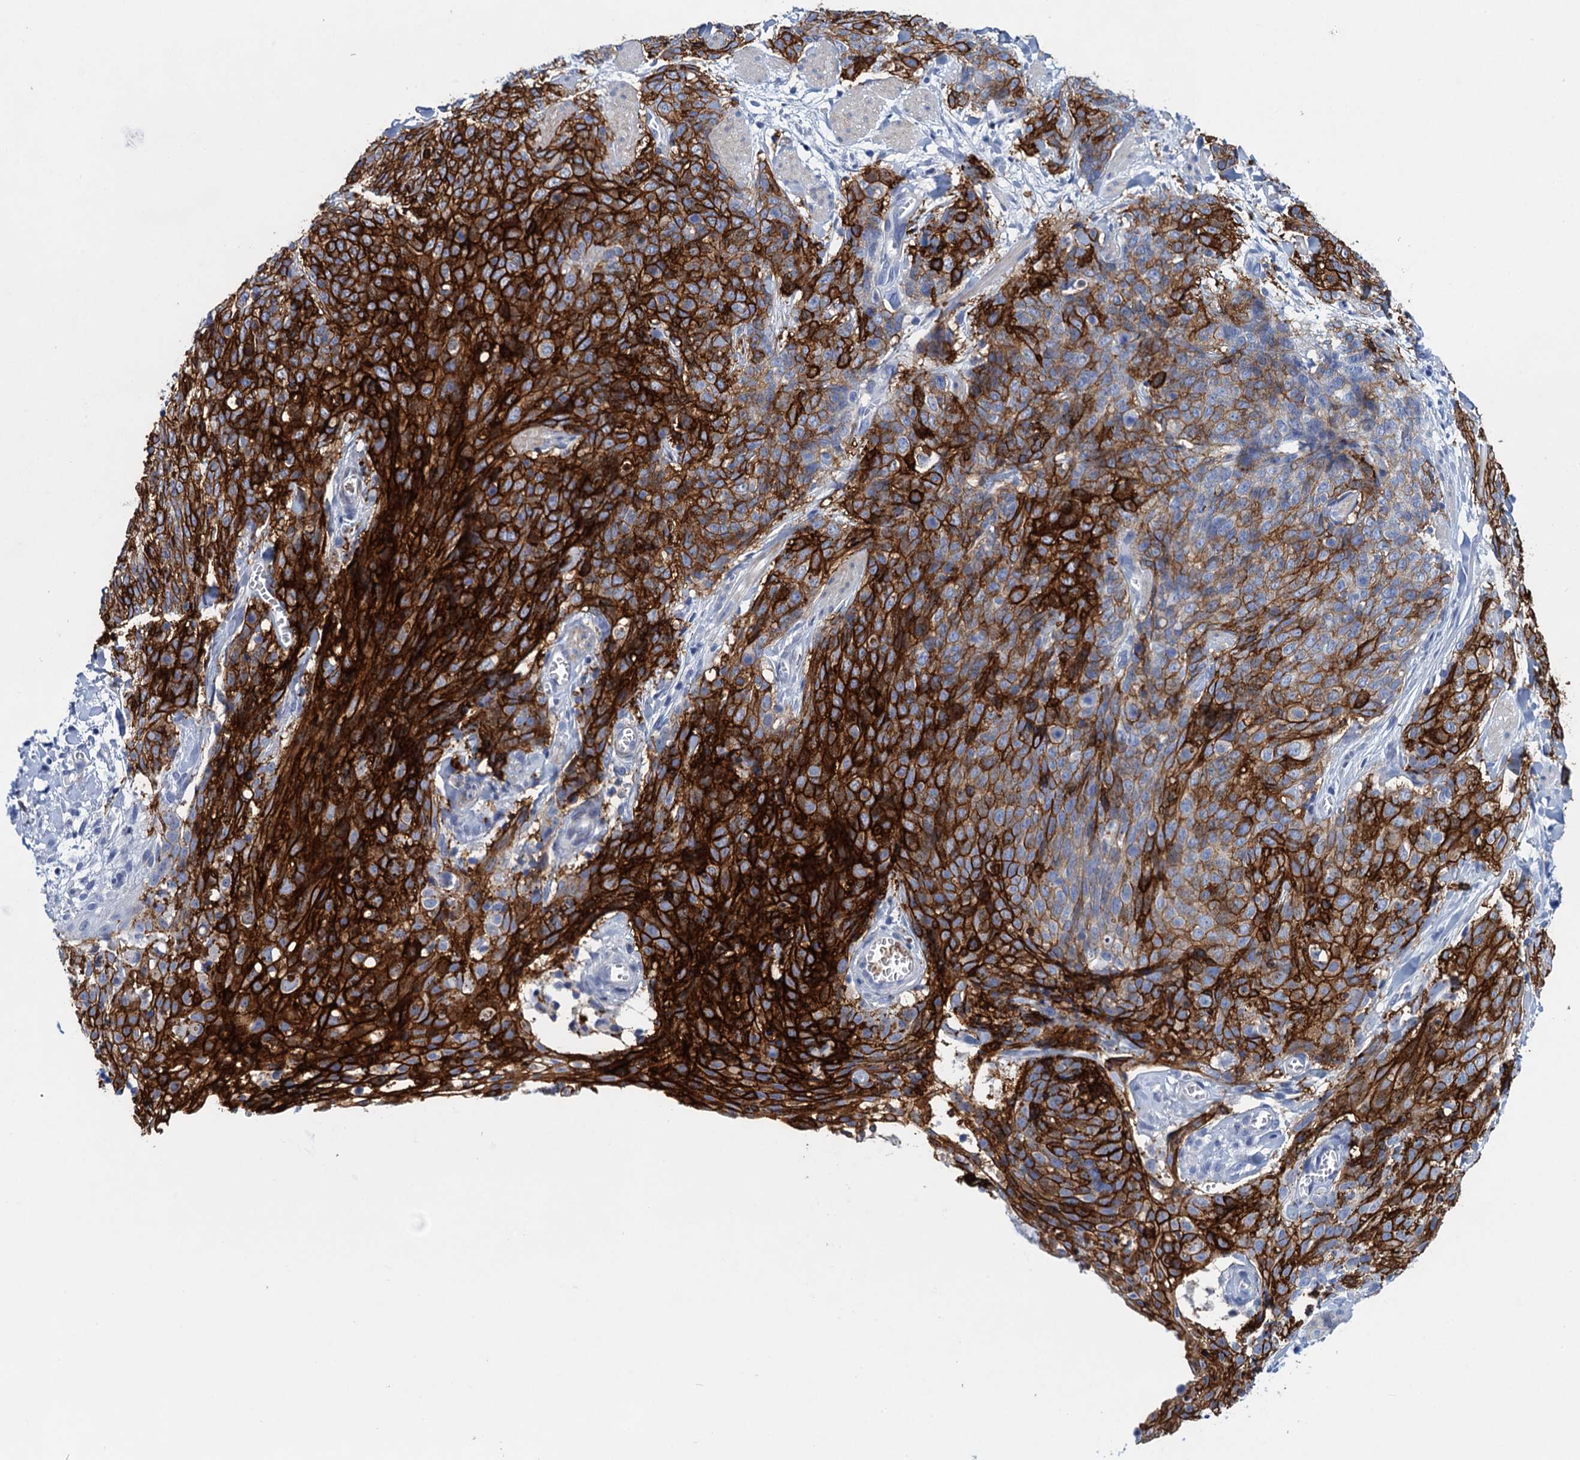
{"staining": {"intensity": "strong", "quantity": ">75%", "location": "cytoplasmic/membranous"}, "tissue": "skin cancer", "cell_type": "Tumor cells", "image_type": "cancer", "snomed": [{"axis": "morphology", "description": "Squamous cell carcinoma, NOS"}, {"axis": "topography", "description": "Skin"}, {"axis": "topography", "description": "Vulva"}], "caption": "A high-resolution histopathology image shows immunohistochemistry (IHC) staining of squamous cell carcinoma (skin), which demonstrates strong cytoplasmic/membranous expression in about >75% of tumor cells. Immunohistochemistry stains the protein of interest in brown and the nuclei are stained blue.", "gene": "RHCG", "patient": {"sex": "female", "age": 85}}